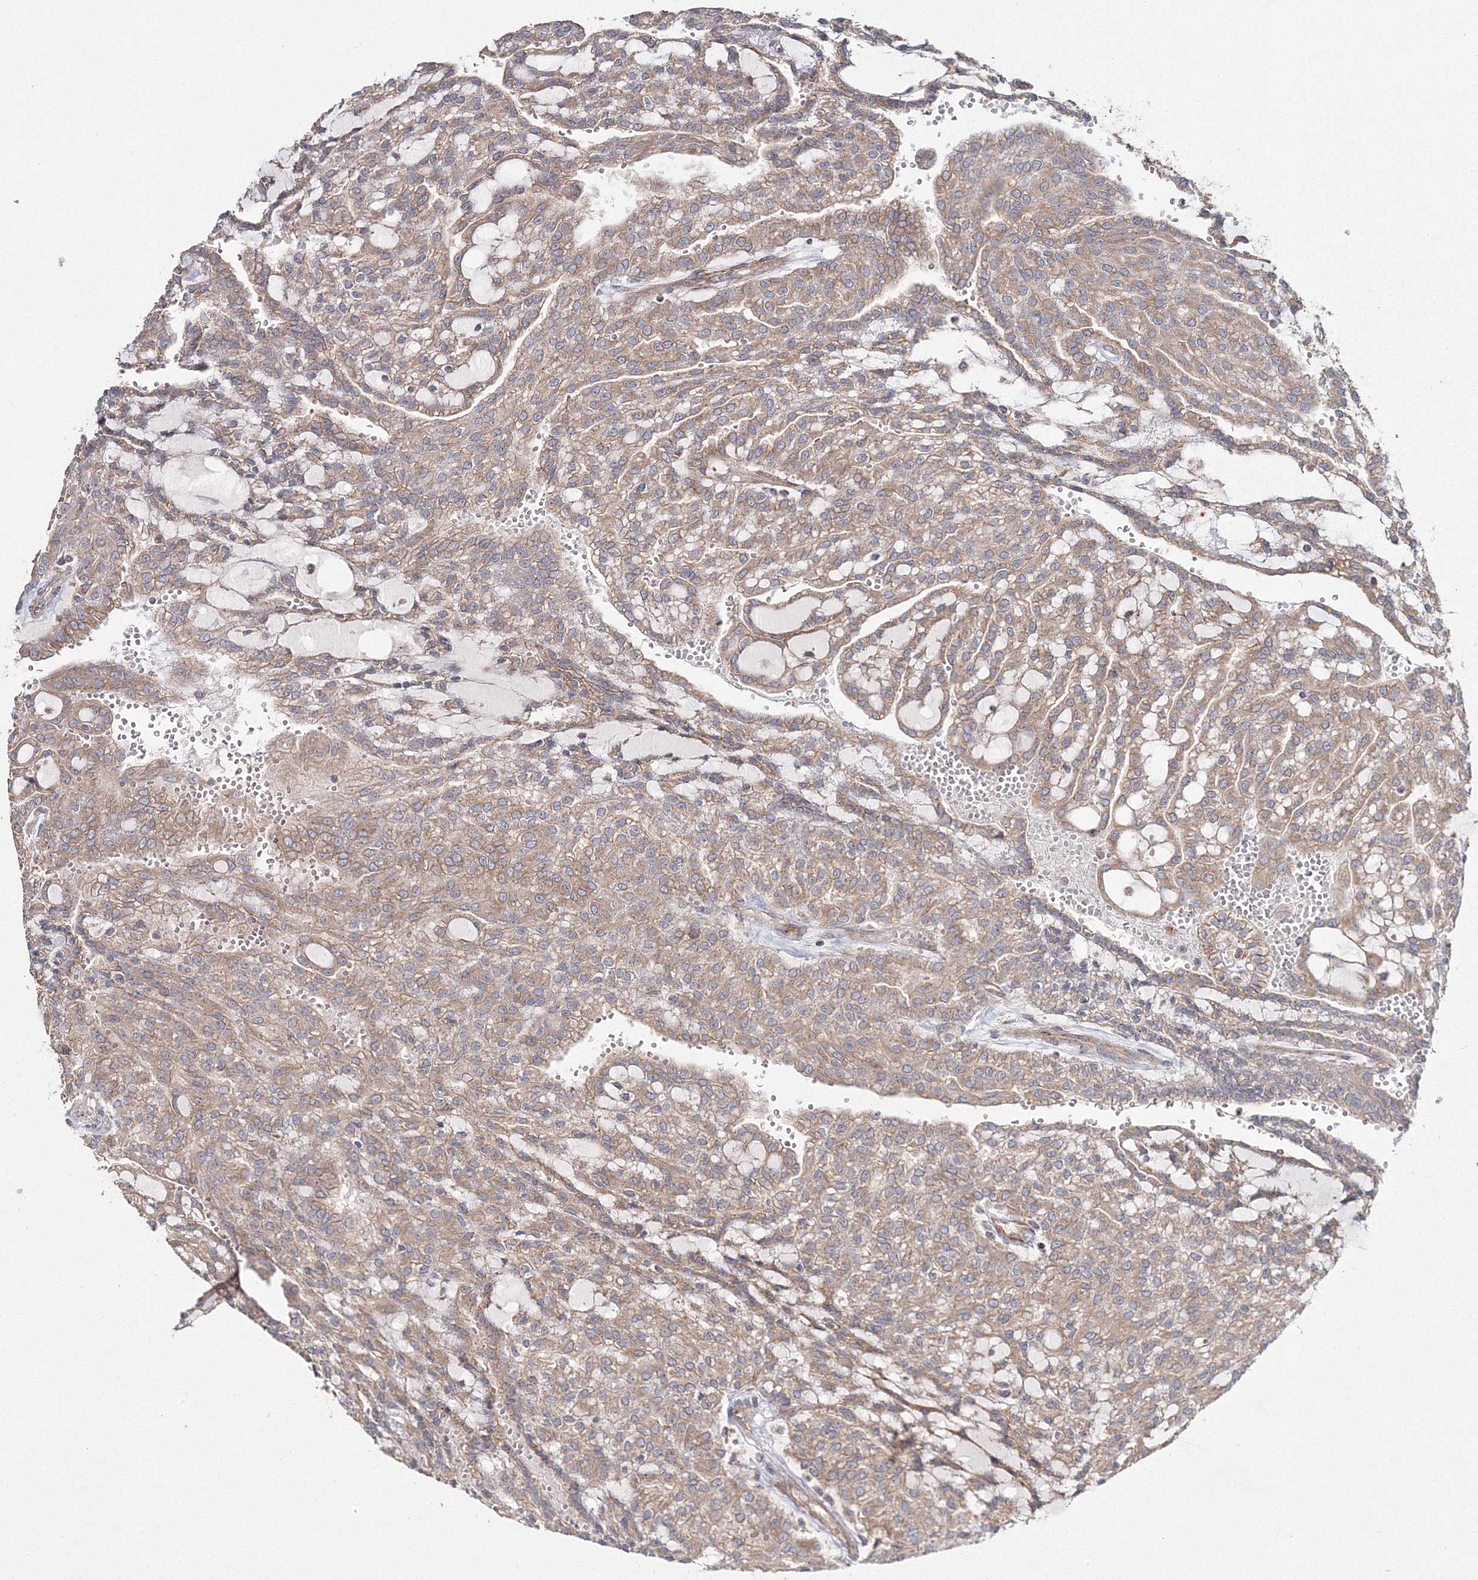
{"staining": {"intensity": "moderate", "quantity": ">75%", "location": "cytoplasmic/membranous"}, "tissue": "renal cancer", "cell_type": "Tumor cells", "image_type": "cancer", "snomed": [{"axis": "morphology", "description": "Adenocarcinoma, NOS"}, {"axis": "topography", "description": "Kidney"}], "caption": "Immunohistochemistry of renal cancer (adenocarcinoma) exhibits medium levels of moderate cytoplasmic/membranous staining in approximately >75% of tumor cells.", "gene": "DDO", "patient": {"sex": "male", "age": 63}}